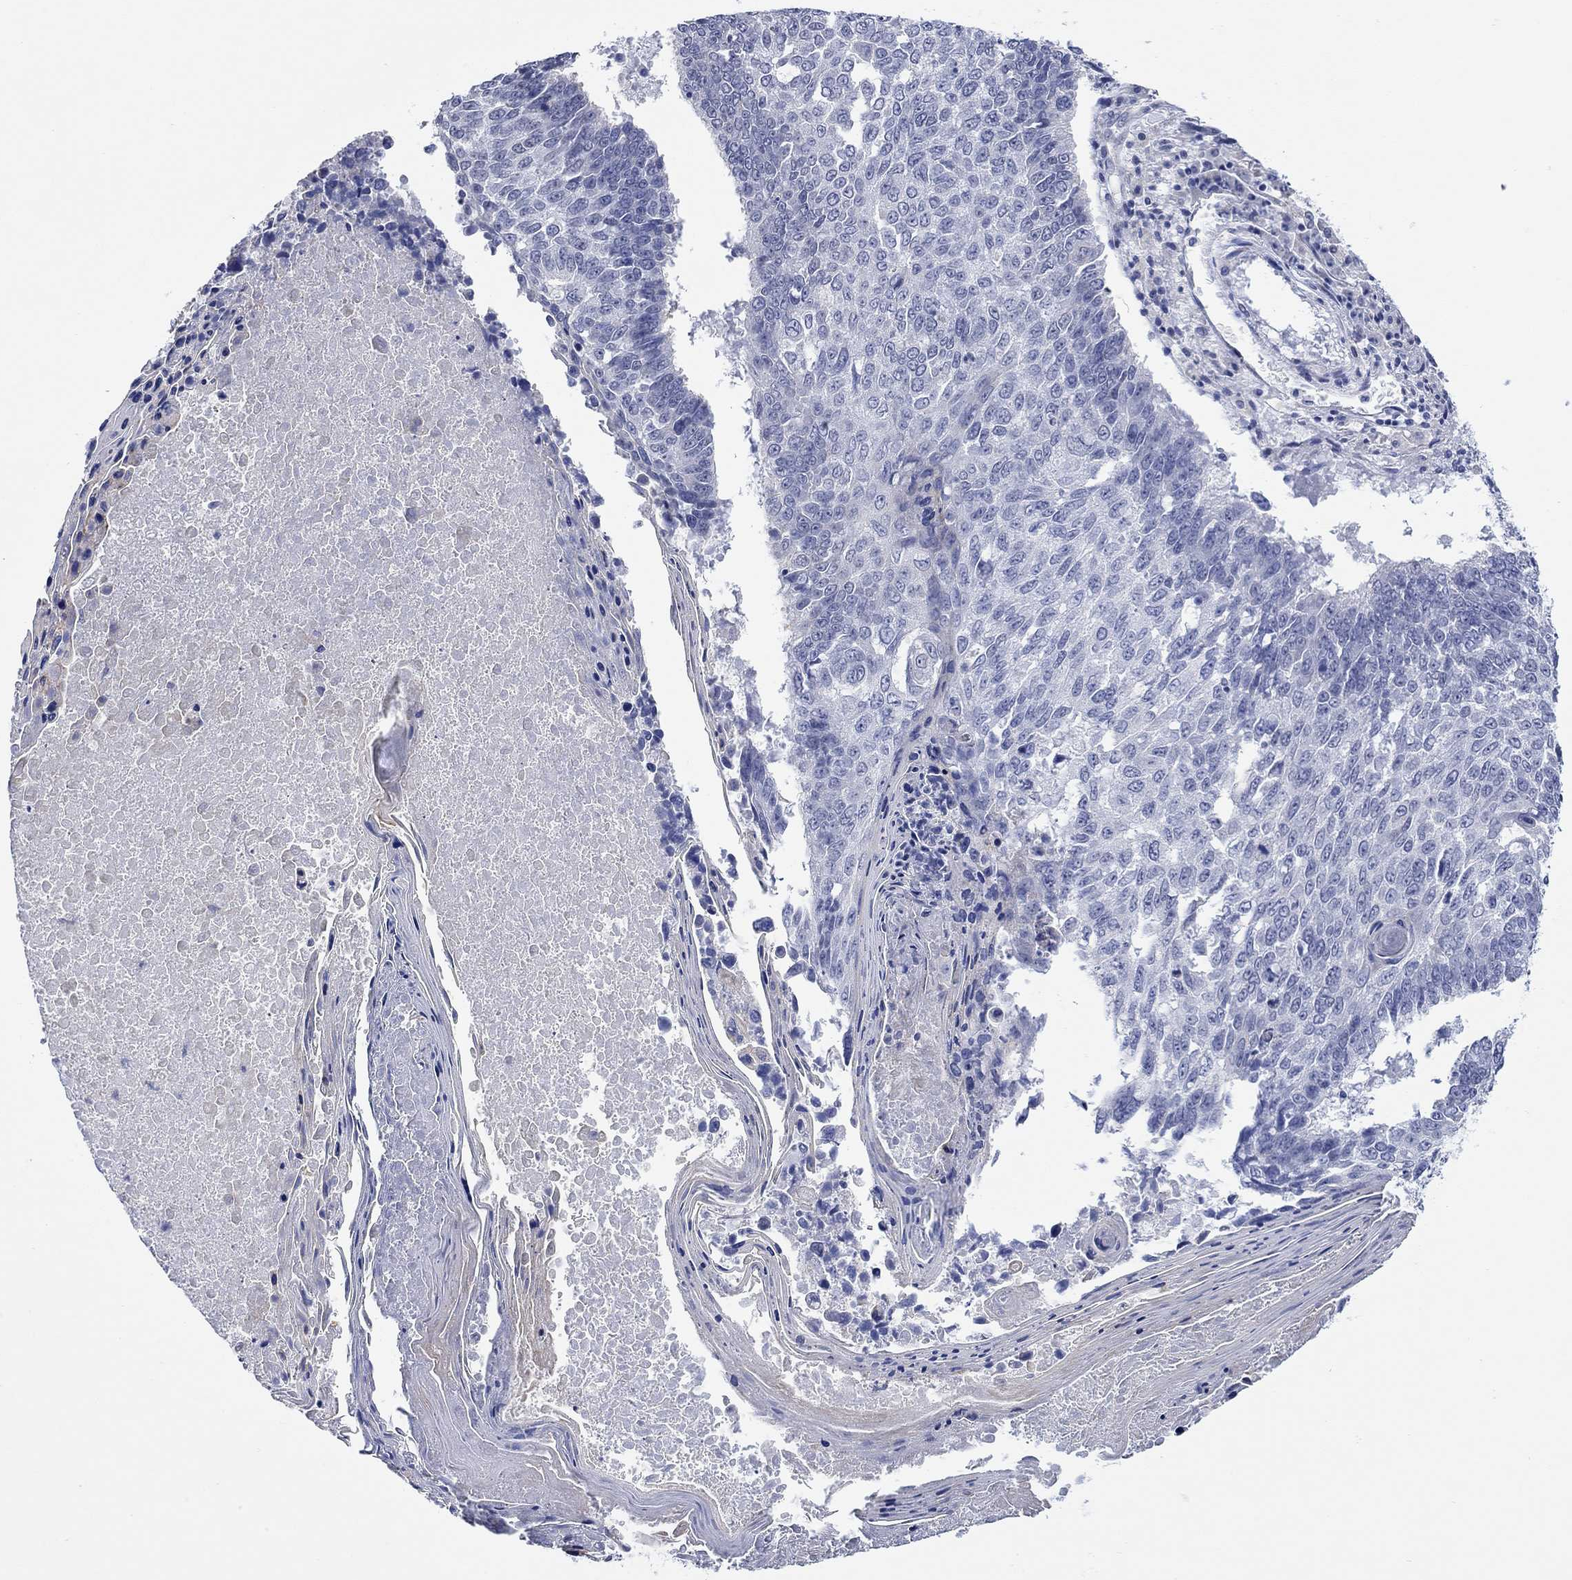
{"staining": {"intensity": "negative", "quantity": "none", "location": "none"}, "tissue": "lung cancer", "cell_type": "Tumor cells", "image_type": "cancer", "snomed": [{"axis": "morphology", "description": "Squamous cell carcinoma, NOS"}, {"axis": "topography", "description": "Lung"}], "caption": "This is a histopathology image of immunohistochemistry (IHC) staining of lung cancer (squamous cell carcinoma), which shows no staining in tumor cells. Nuclei are stained in blue.", "gene": "KRT222", "patient": {"sex": "male", "age": 73}}